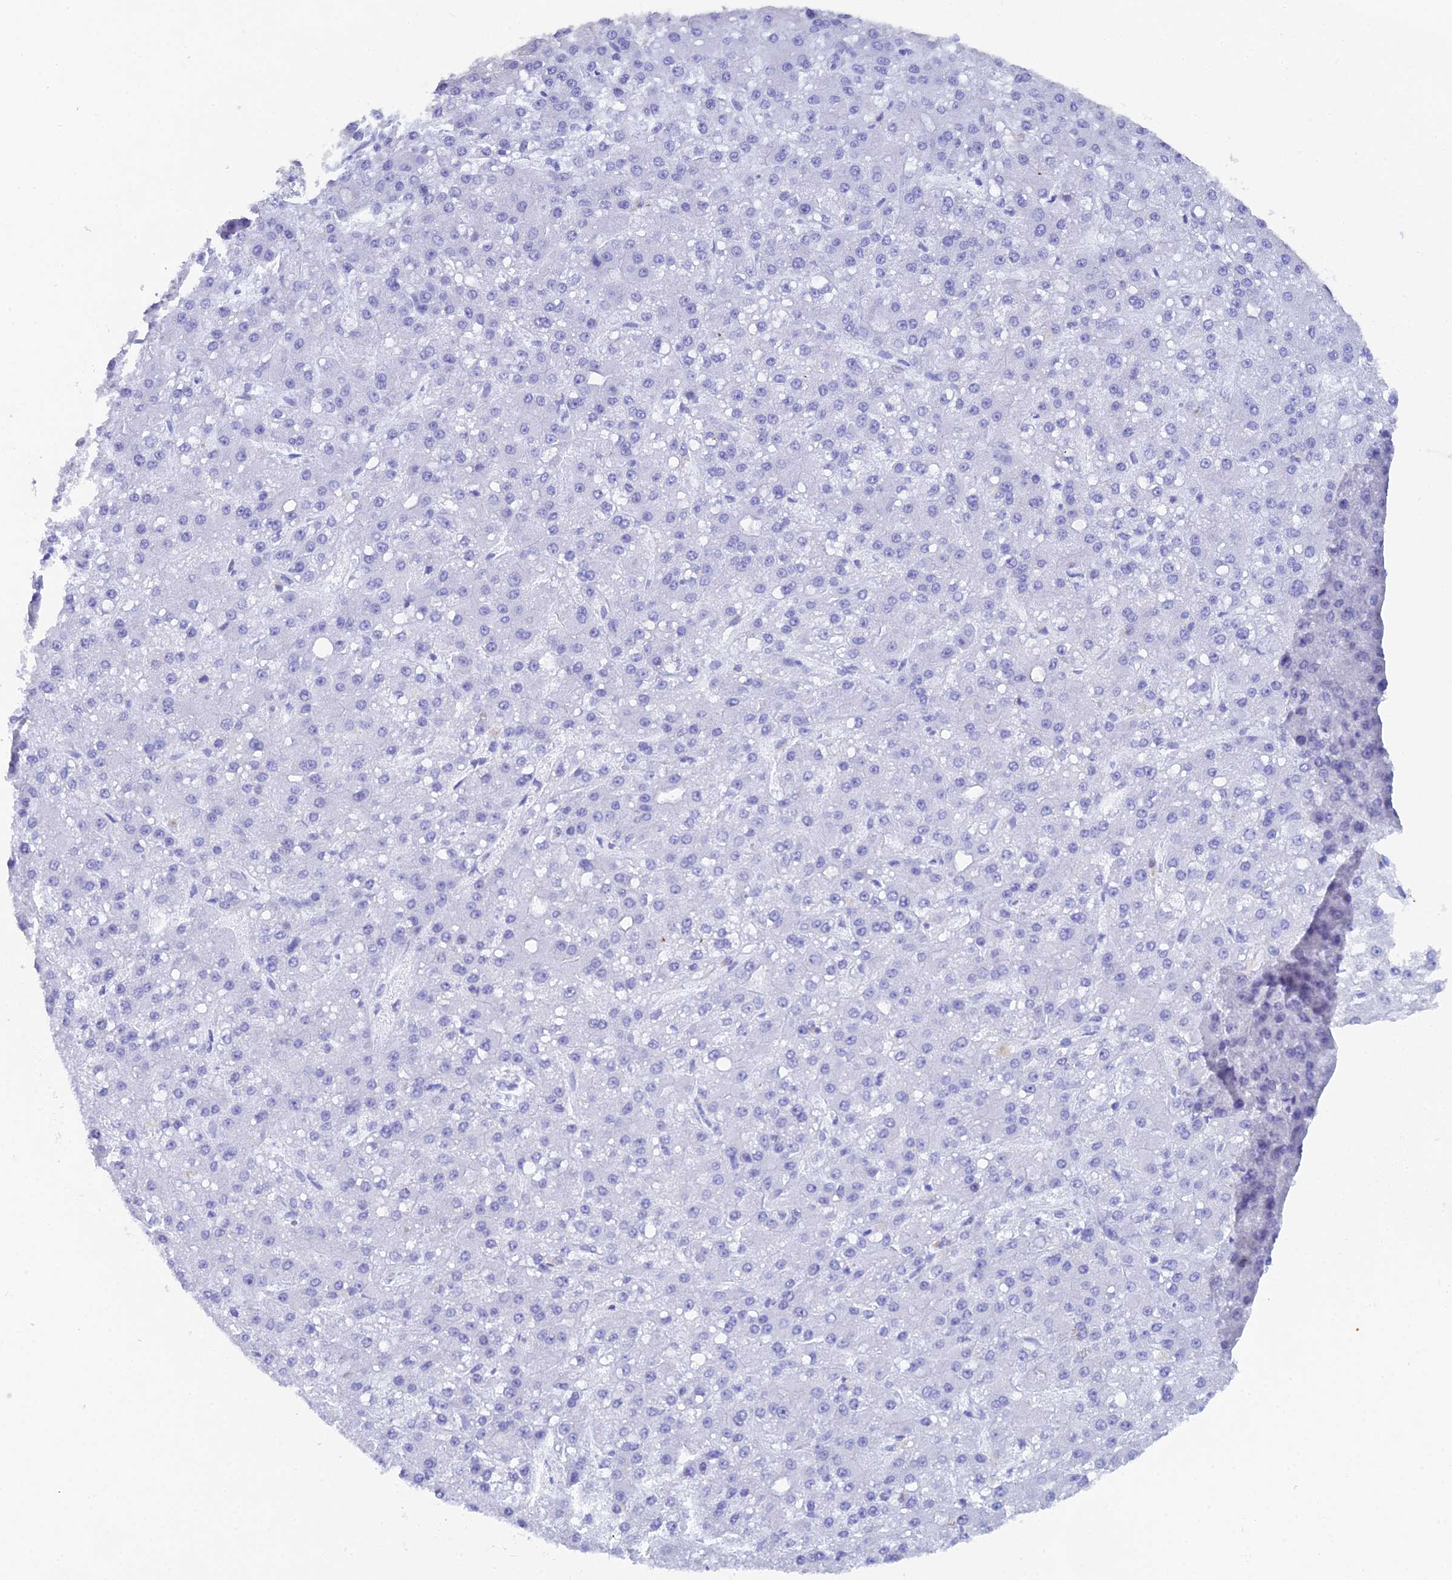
{"staining": {"intensity": "negative", "quantity": "none", "location": "none"}, "tissue": "liver cancer", "cell_type": "Tumor cells", "image_type": "cancer", "snomed": [{"axis": "morphology", "description": "Carcinoma, Hepatocellular, NOS"}, {"axis": "topography", "description": "Liver"}], "caption": "This is an immunohistochemistry image of human liver cancer (hepatocellular carcinoma). There is no expression in tumor cells.", "gene": "REG1A", "patient": {"sex": "male", "age": 67}}